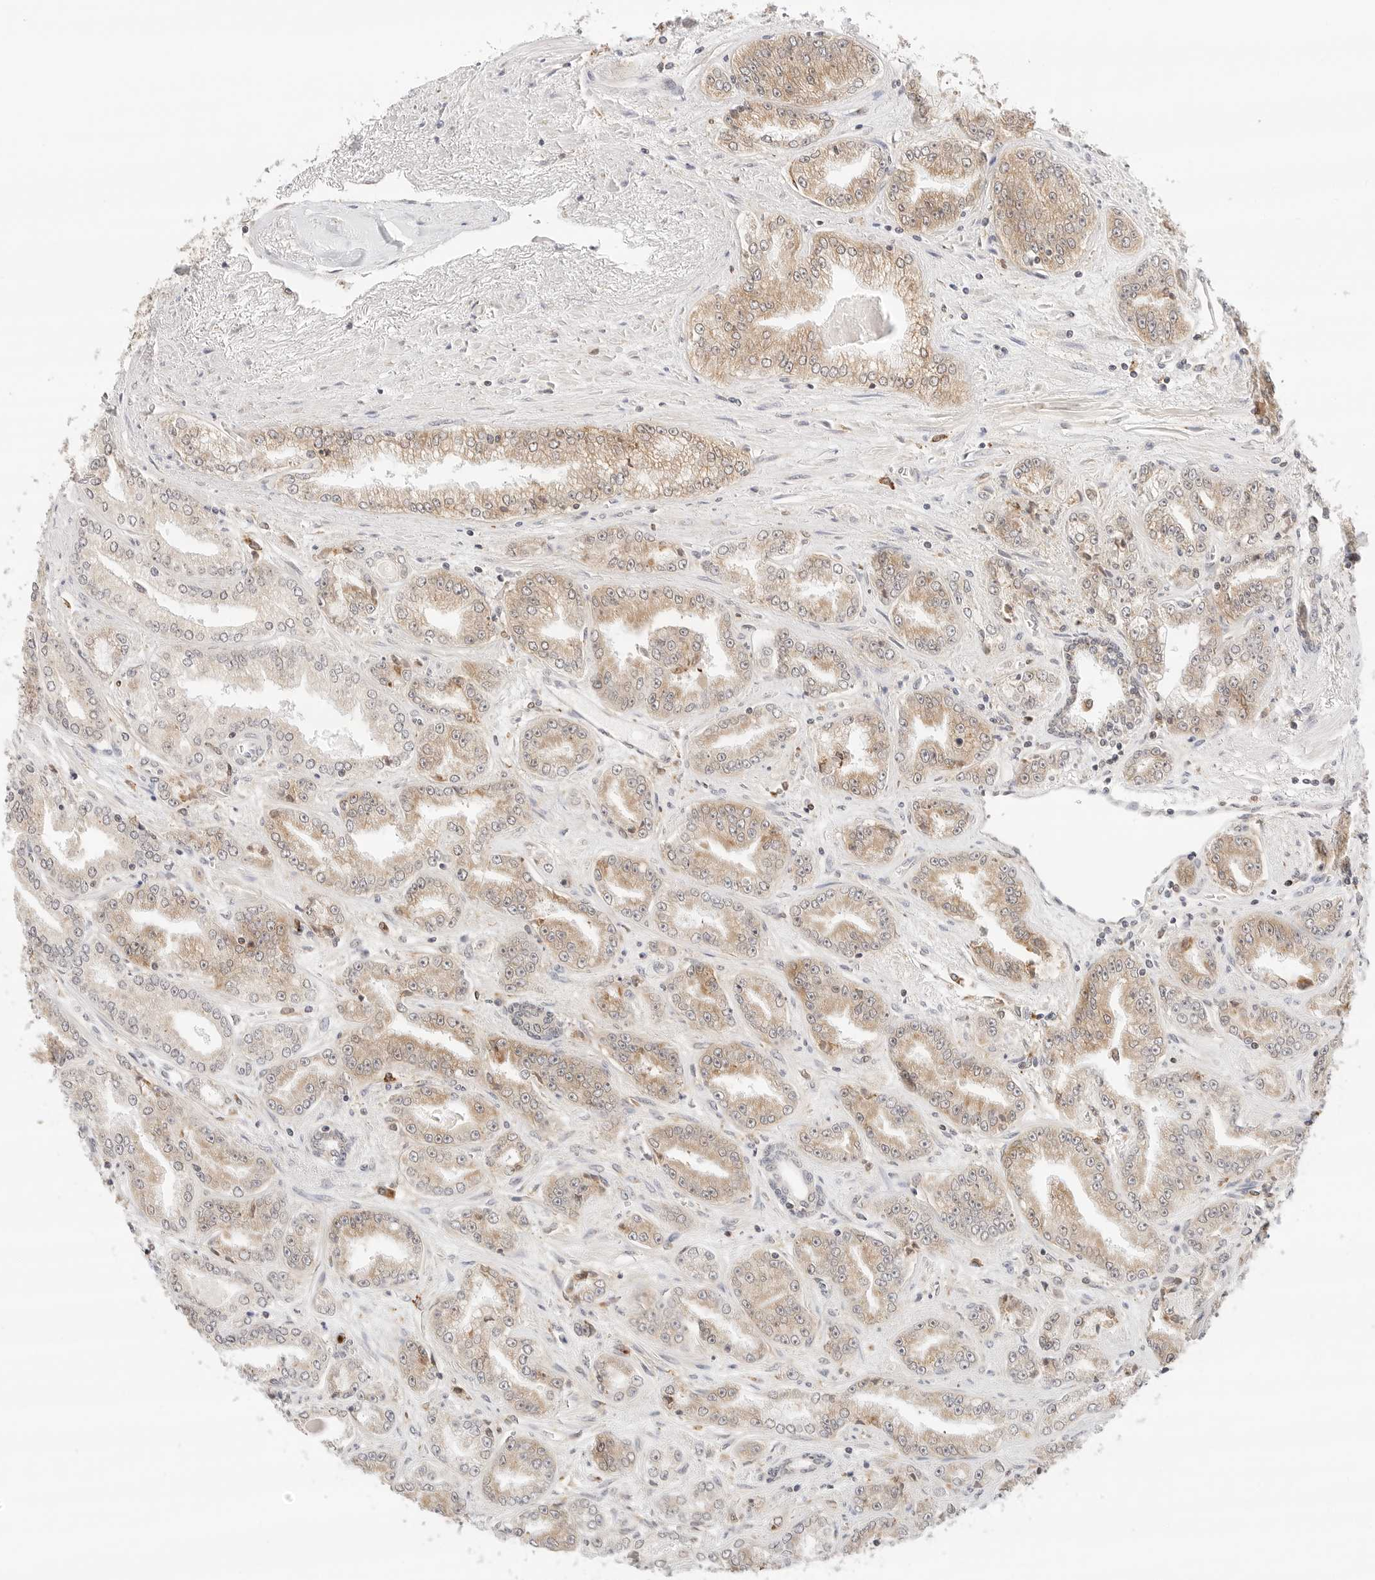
{"staining": {"intensity": "moderate", "quantity": ">75%", "location": "cytoplasmic/membranous"}, "tissue": "prostate cancer", "cell_type": "Tumor cells", "image_type": "cancer", "snomed": [{"axis": "morphology", "description": "Adenocarcinoma, High grade"}, {"axis": "topography", "description": "Prostate"}], "caption": "Protein expression analysis of human prostate adenocarcinoma (high-grade) reveals moderate cytoplasmic/membranous expression in about >75% of tumor cells.", "gene": "ERO1B", "patient": {"sex": "male", "age": 71}}